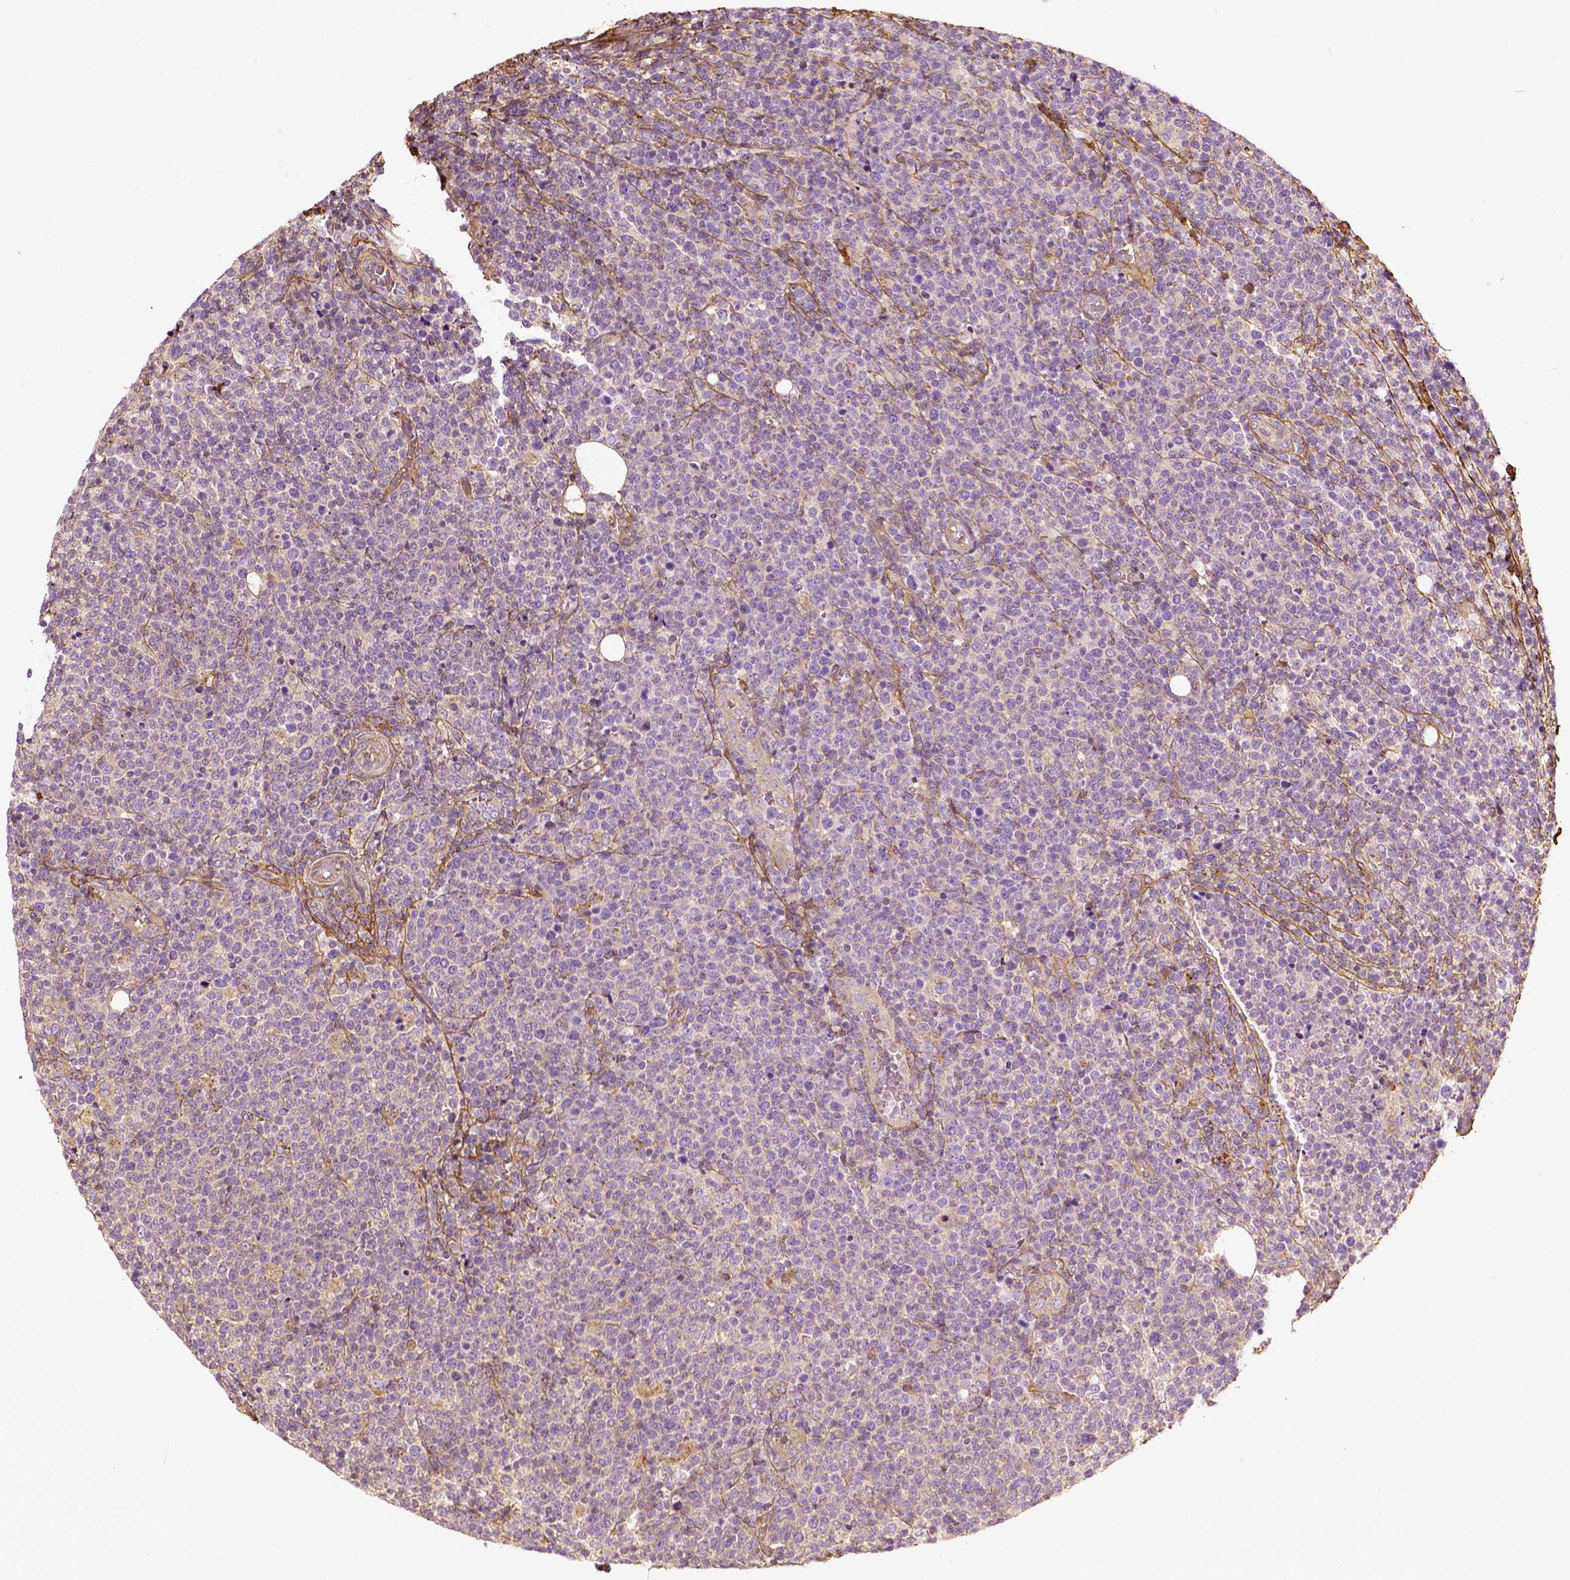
{"staining": {"intensity": "negative", "quantity": "none", "location": "none"}, "tissue": "lymphoma", "cell_type": "Tumor cells", "image_type": "cancer", "snomed": [{"axis": "morphology", "description": "Malignant lymphoma, non-Hodgkin's type, High grade"}, {"axis": "topography", "description": "Lymph node"}], "caption": "Tumor cells show no significant protein staining in lymphoma.", "gene": "COL6A2", "patient": {"sex": "male", "age": 61}}